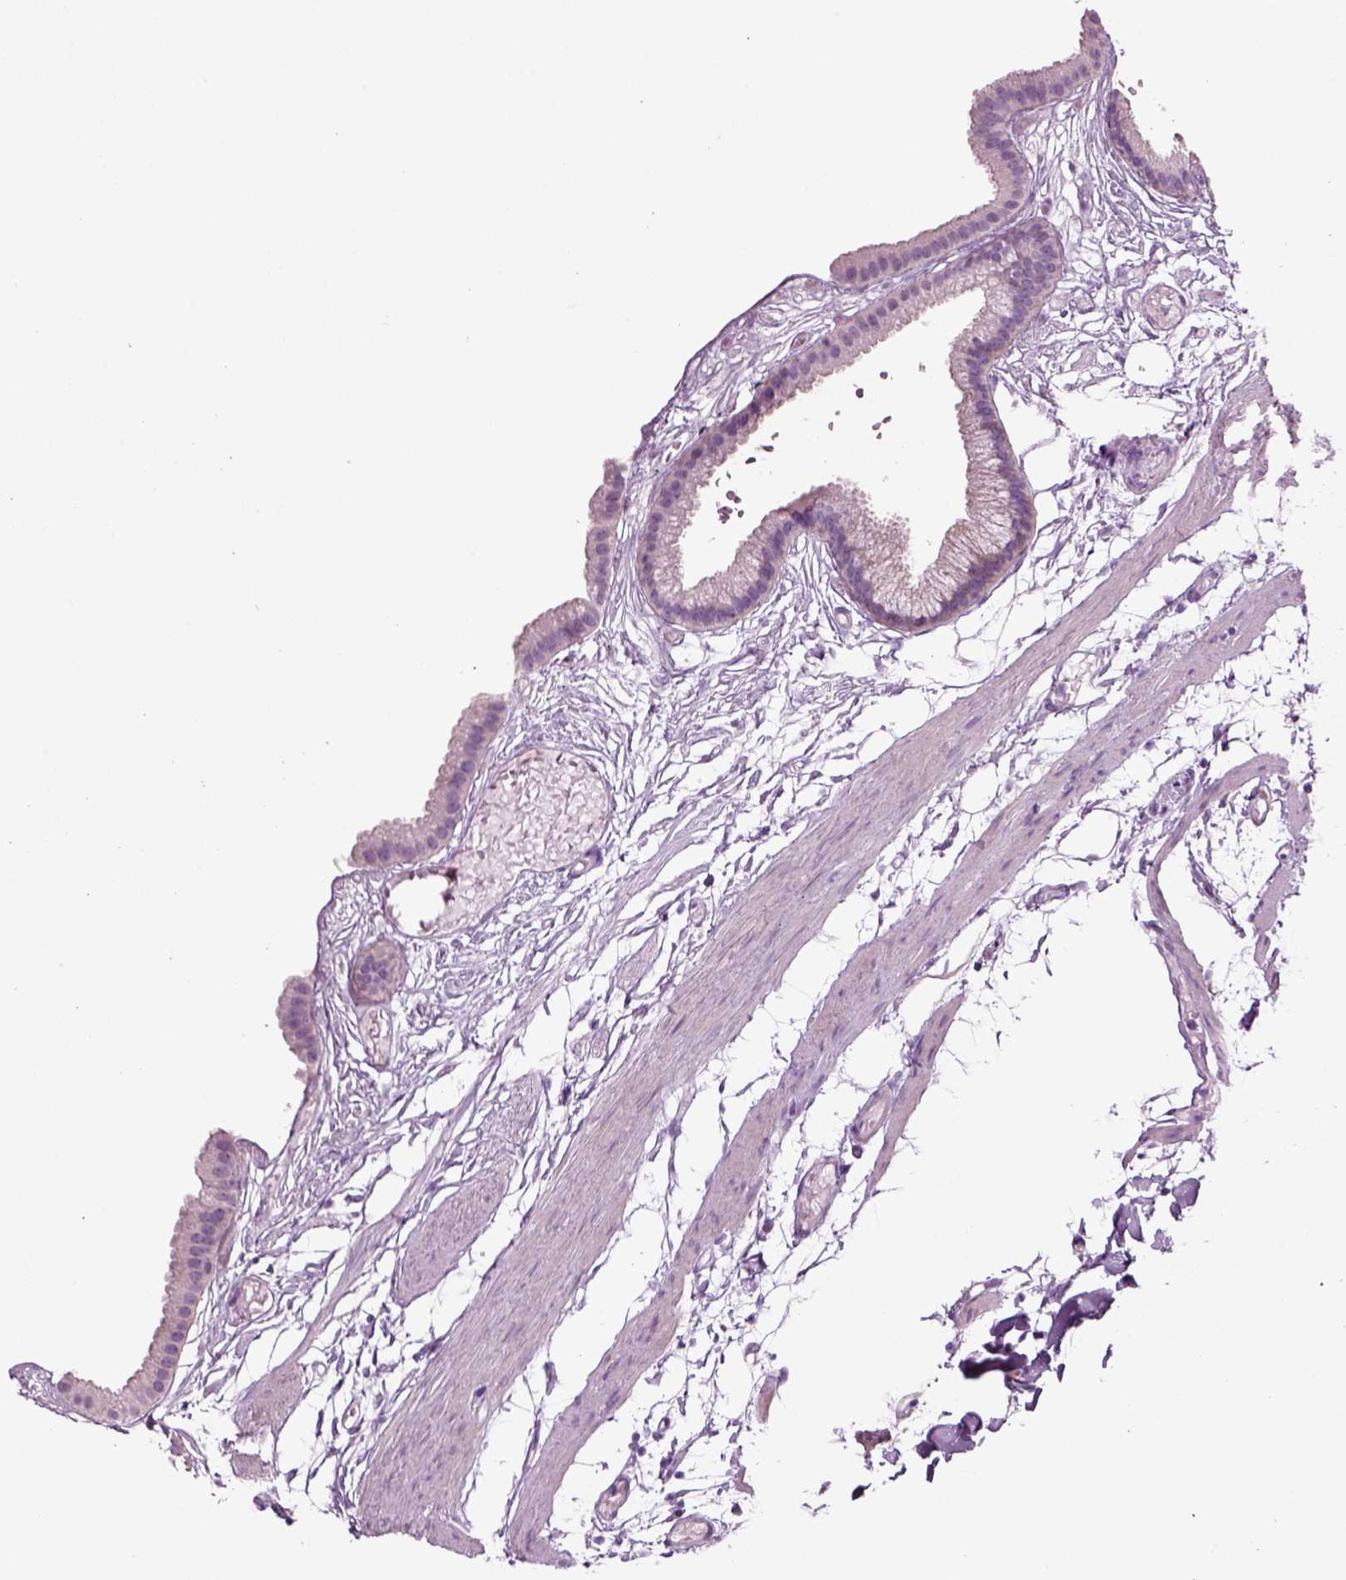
{"staining": {"intensity": "negative", "quantity": "none", "location": "none"}, "tissue": "gallbladder", "cell_type": "Glandular cells", "image_type": "normal", "snomed": [{"axis": "morphology", "description": "Normal tissue, NOS"}, {"axis": "topography", "description": "Gallbladder"}], "caption": "Immunohistochemistry (IHC) histopathology image of normal human gallbladder stained for a protein (brown), which displays no expression in glandular cells.", "gene": "ARID3A", "patient": {"sex": "female", "age": 45}}